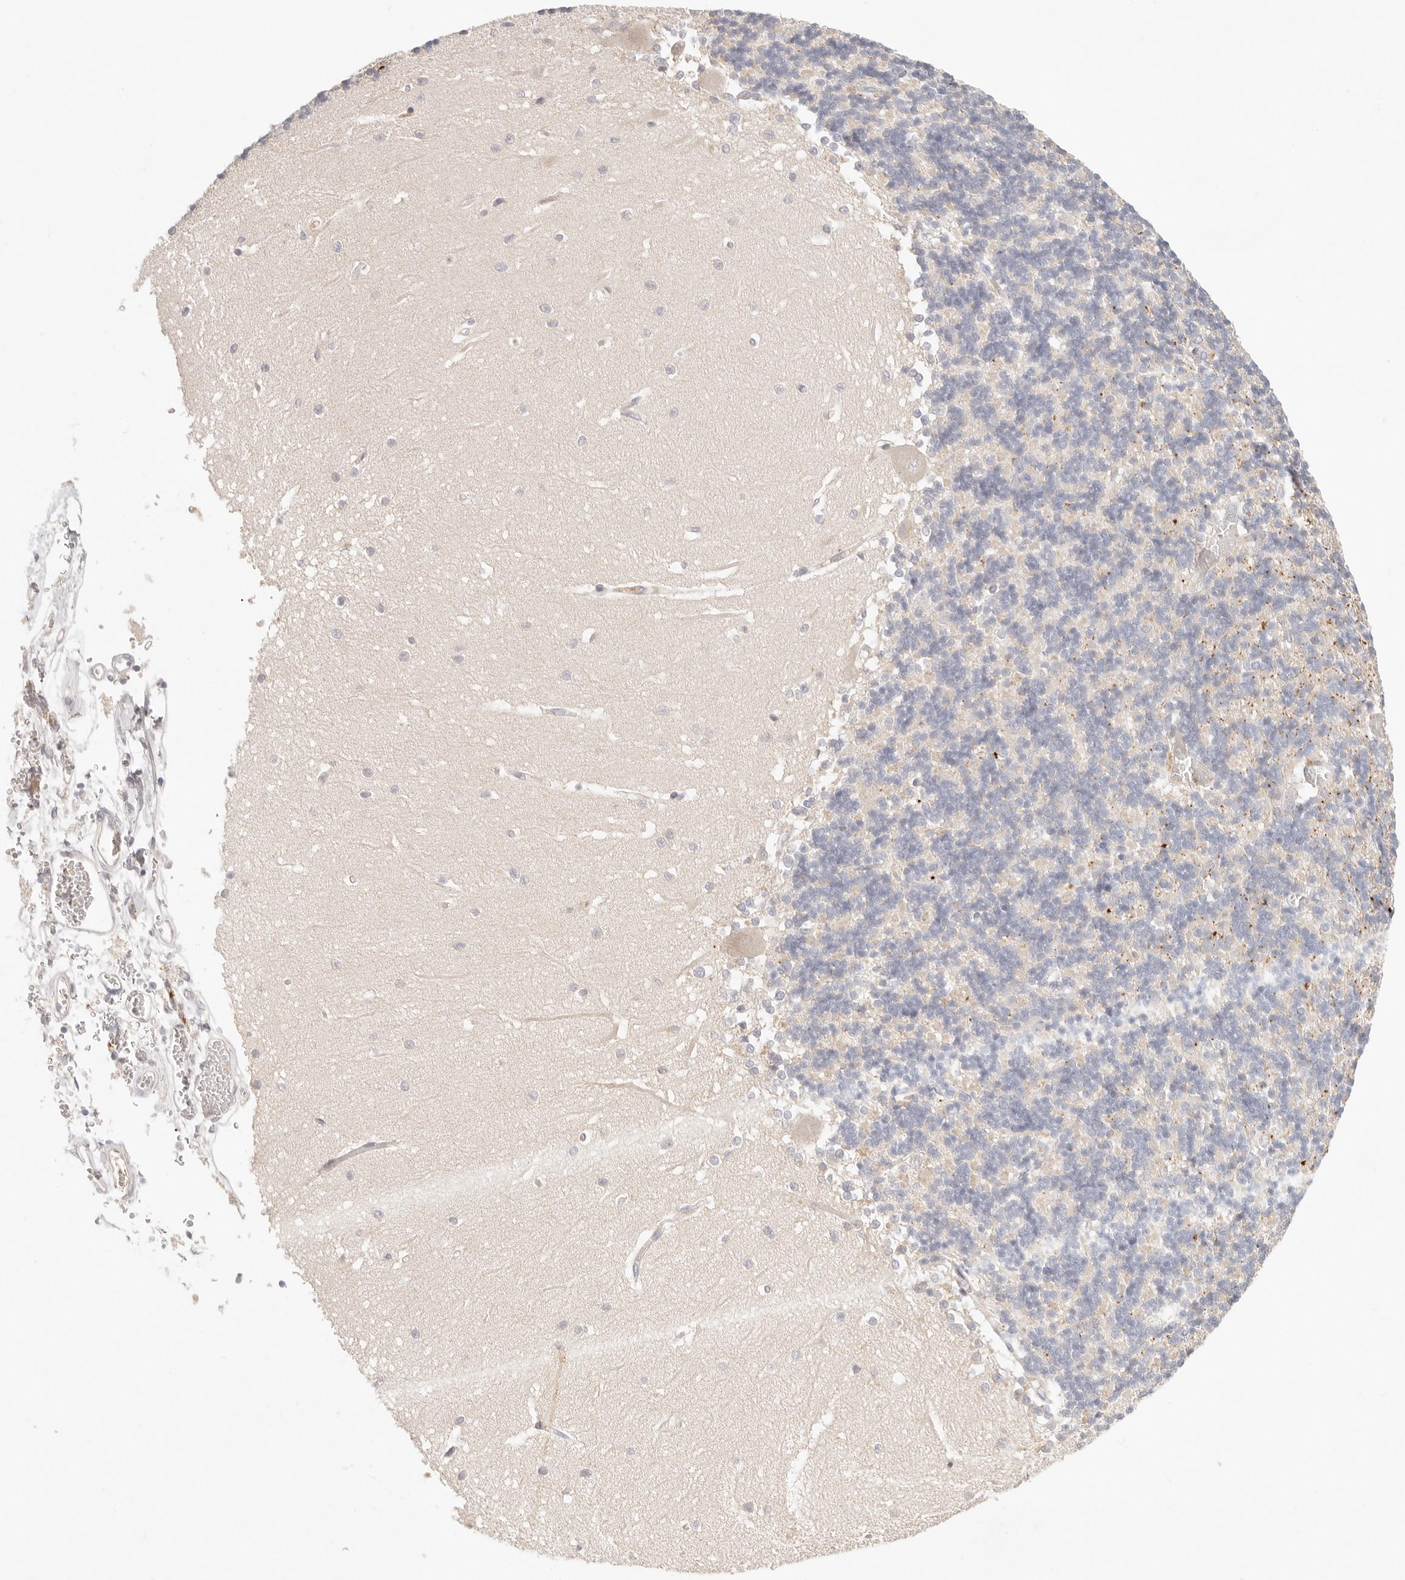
{"staining": {"intensity": "negative", "quantity": "none", "location": "none"}, "tissue": "cerebellum", "cell_type": "Cells in granular layer", "image_type": "normal", "snomed": [{"axis": "morphology", "description": "Normal tissue, NOS"}, {"axis": "topography", "description": "Cerebellum"}], "caption": "Protein analysis of benign cerebellum displays no significant staining in cells in granular layer.", "gene": "SPHK1", "patient": {"sex": "male", "age": 37}}